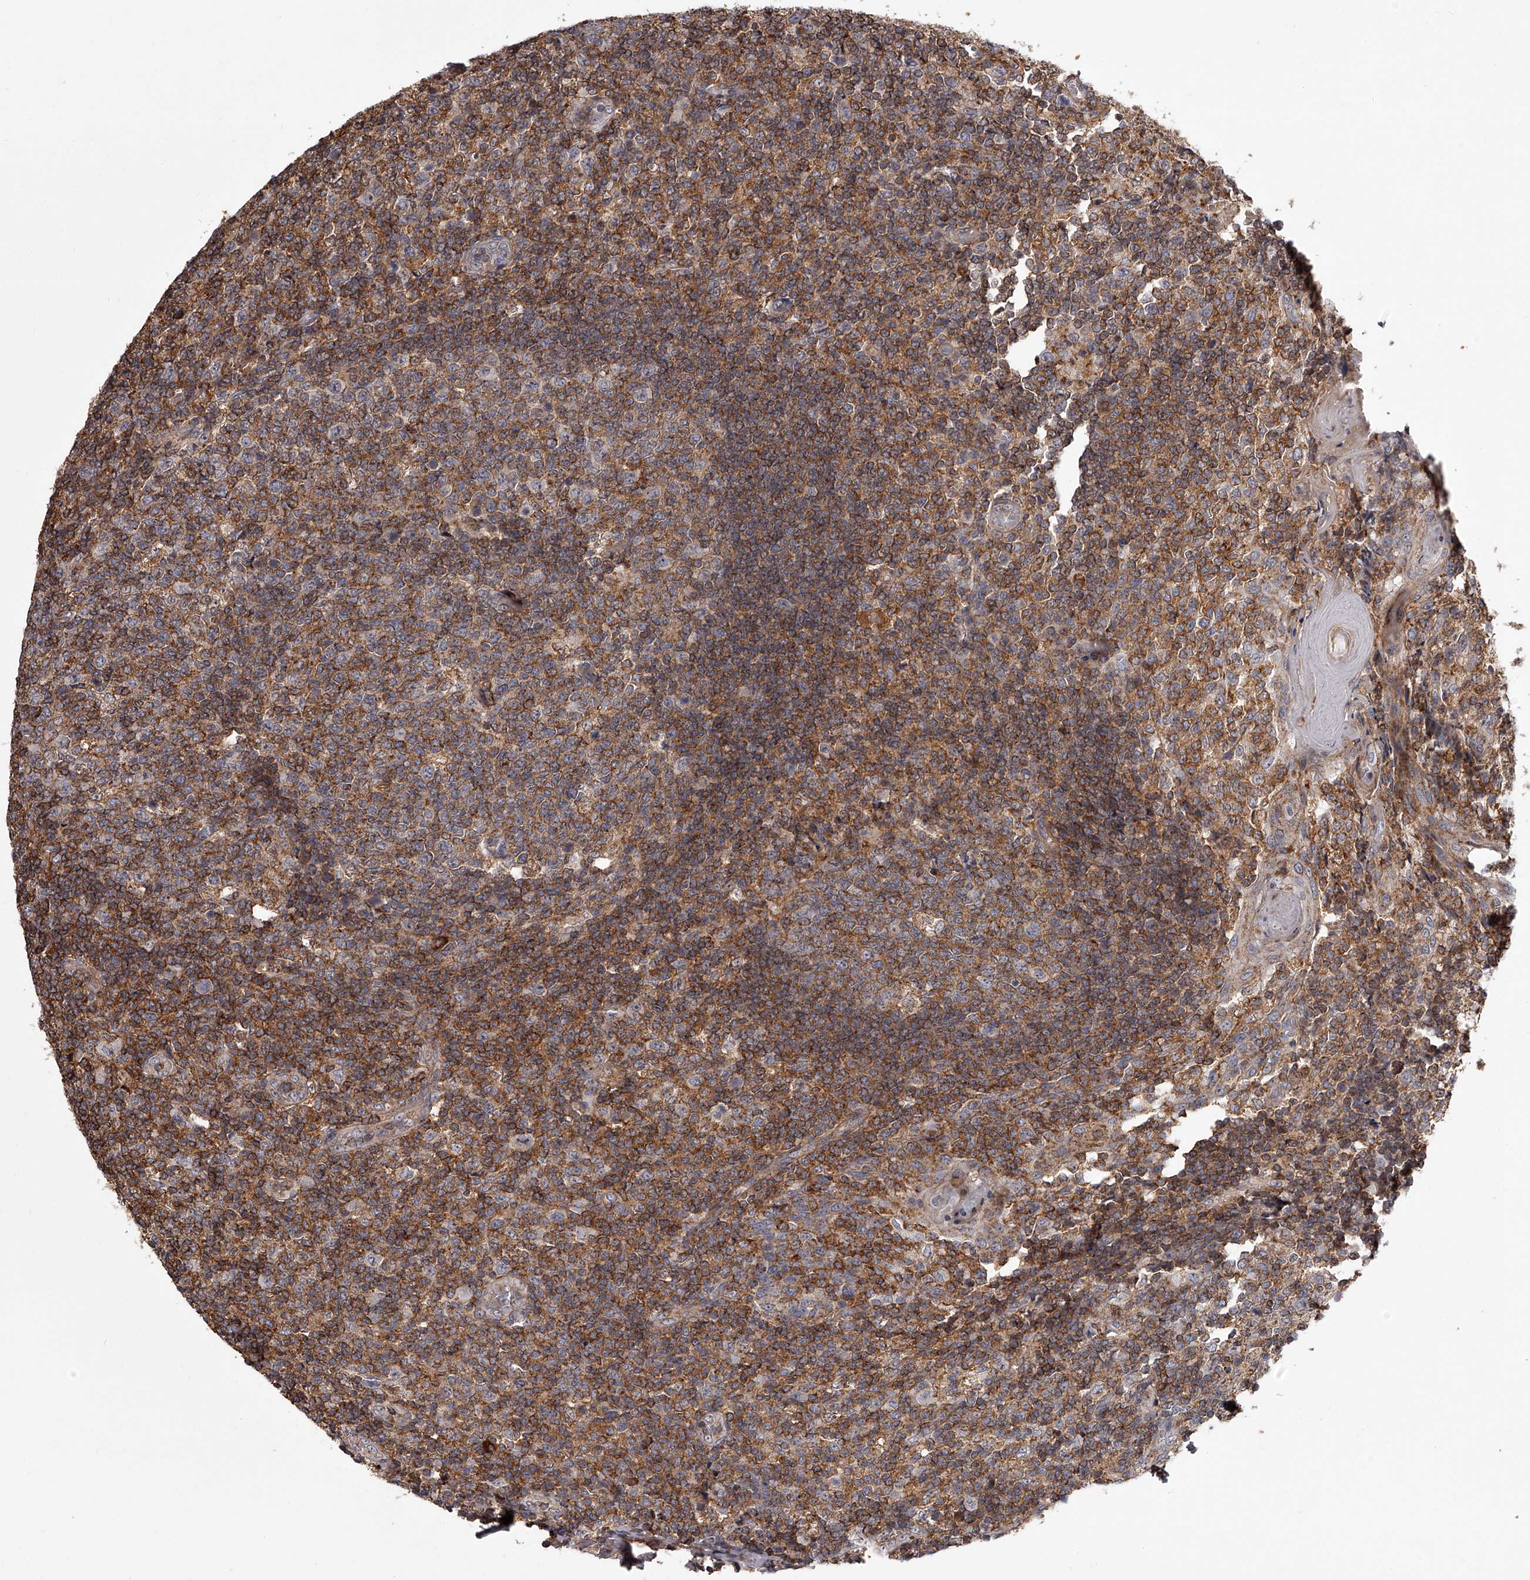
{"staining": {"intensity": "moderate", "quantity": "25%-75%", "location": "cytoplasmic/membranous"}, "tissue": "tonsil", "cell_type": "Germinal center cells", "image_type": "normal", "snomed": [{"axis": "morphology", "description": "Normal tissue, NOS"}, {"axis": "topography", "description": "Tonsil"}], "caption": "Immunohistochemistry micrograph of normal tonsil stained for a protein (brown), which reveals medium levels of moderate cytoplasmic/membranous staining in approximately 25%-75% of germinal center cells.", "gene": "RRP36", "patient": {"sex": "female", "age": 19}}